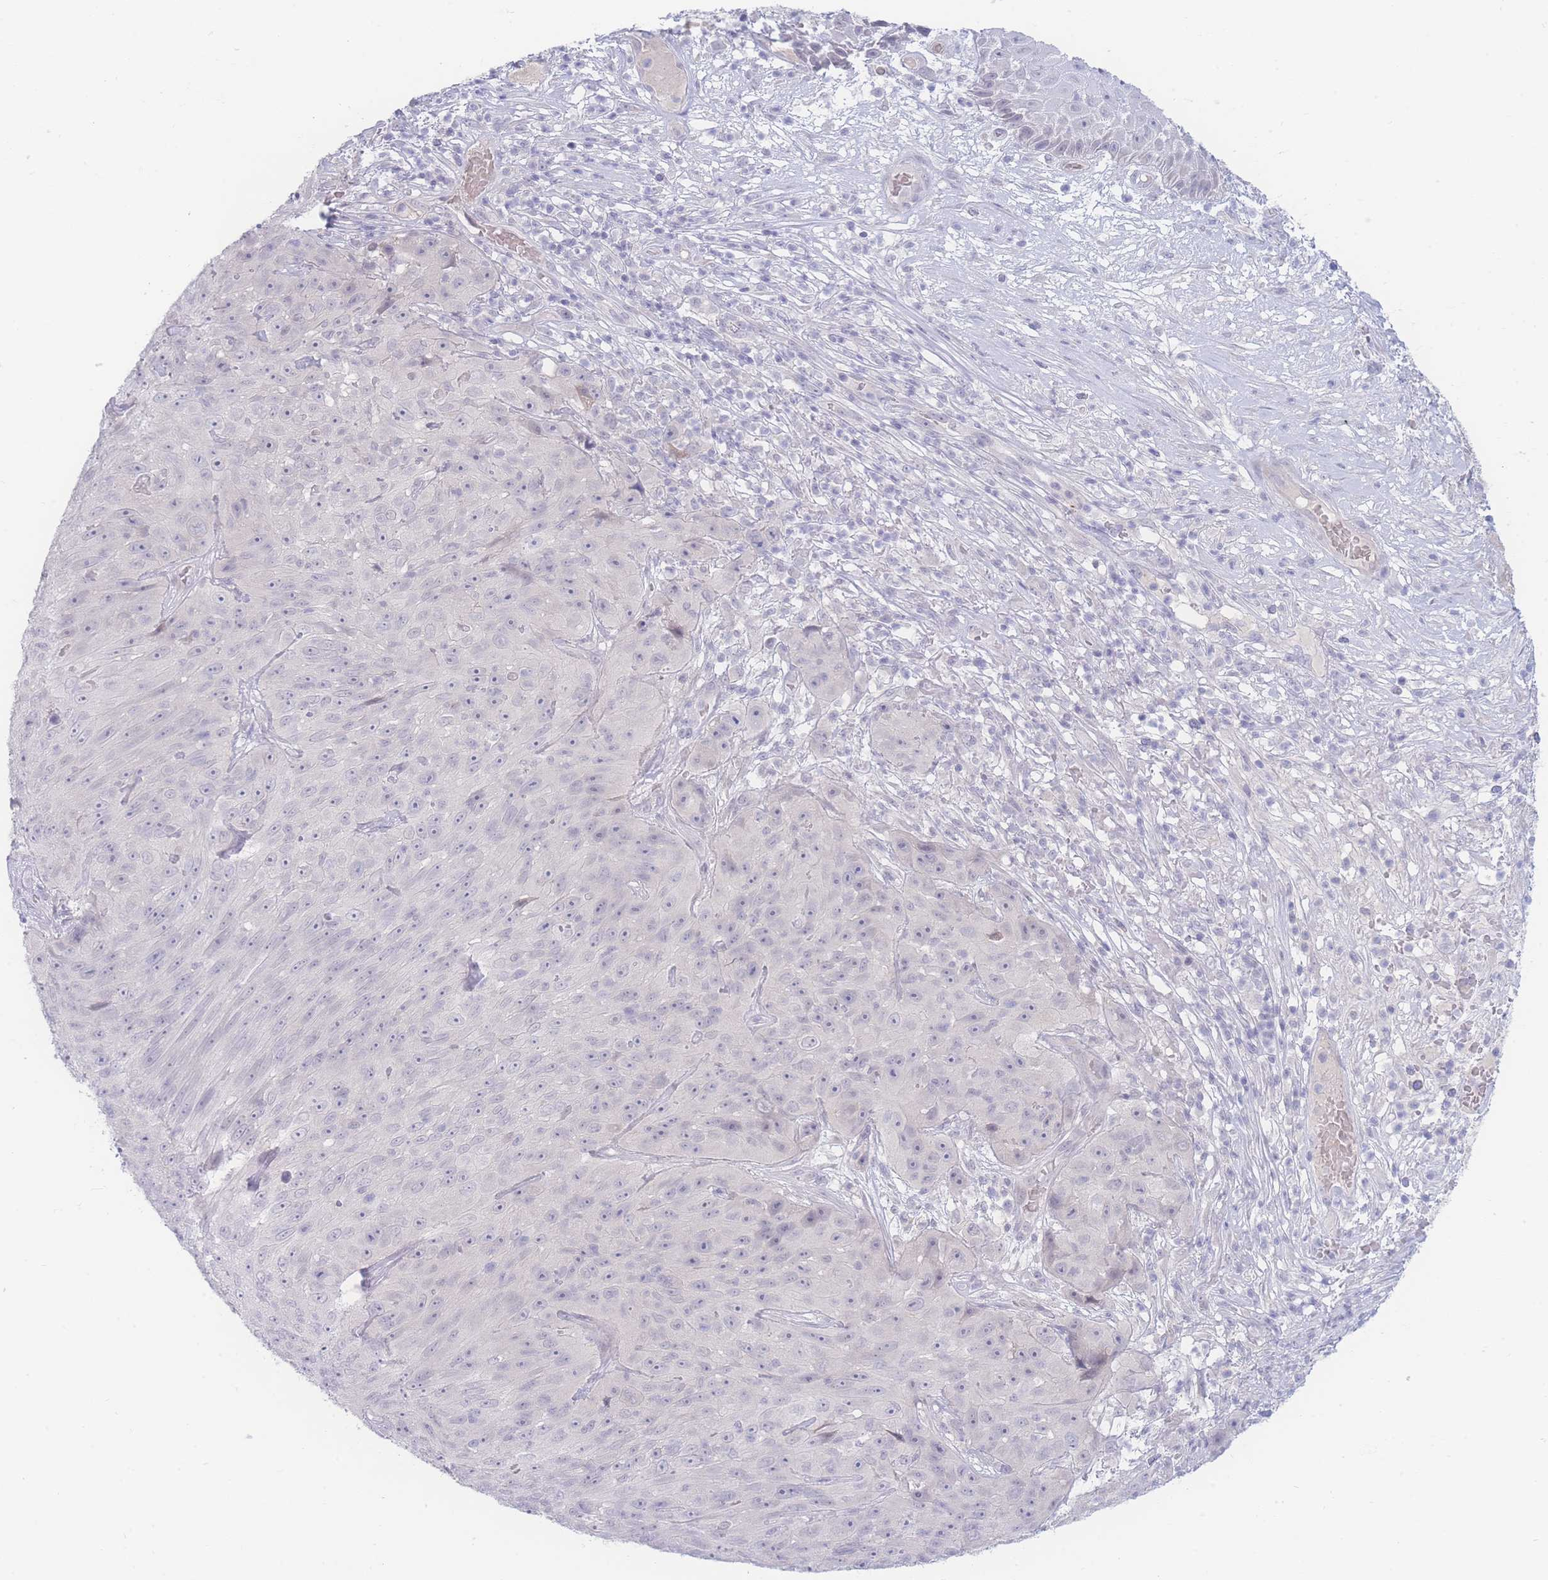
{"staining": {"intensity": "negative", "quantity": "none", "location": "none"}, "tissue": "skin cancer", "cell_type": "Tumor cells", "image_type": "cancer", "snomed": [{"axis": "morphology", "description": "Squamous cell carcinoma, NOS"}, {"axis": "topography", "description": "Skin"}], "caption": "IHC of human skin cancer displays no positivity in tumor cells.", "gene": "PRSS22", "patient": {"sex": "female", "age": 87}}